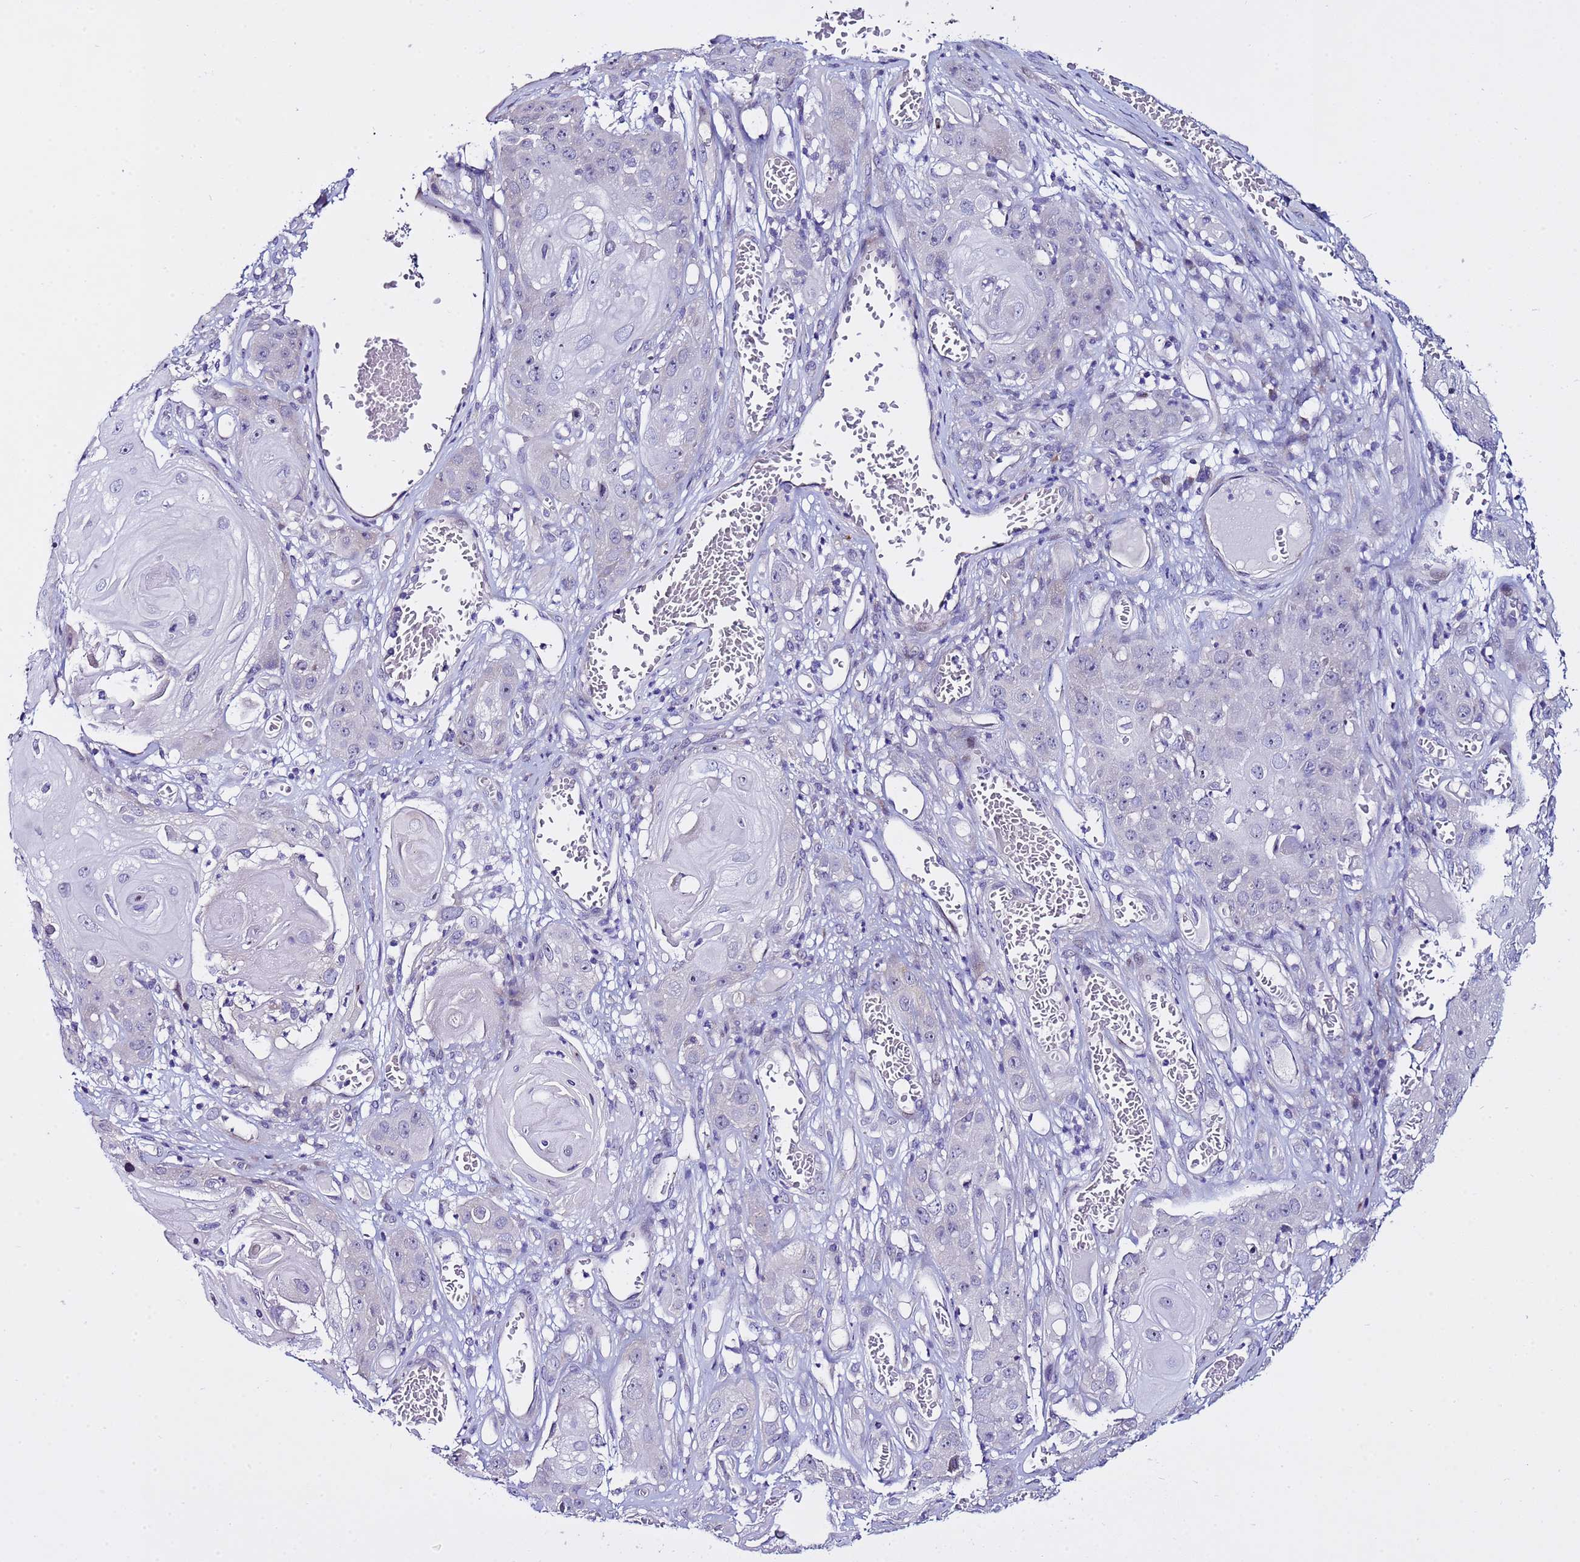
{"staining": {"intensity": "negative", "quantity": "none", "location": "none"}, "tissue": "skin cancer", "cell_type": "Tumor cells", "image_type": "cancer", "snomed": [{"axis": "morphology", "description": "Squamous cell carcinoma, NOS"}, {"axis": "topography", "description": "Skin"}], "caption": "DAB (3,3'-diaminobenzidine) immunohistochemical staining of skin cancer (squamous cell carcinoma) exhibits no significant positivity in tumor cells.", "gene": "IGSF11", "patient": {"sex": "male", "age": 55}}